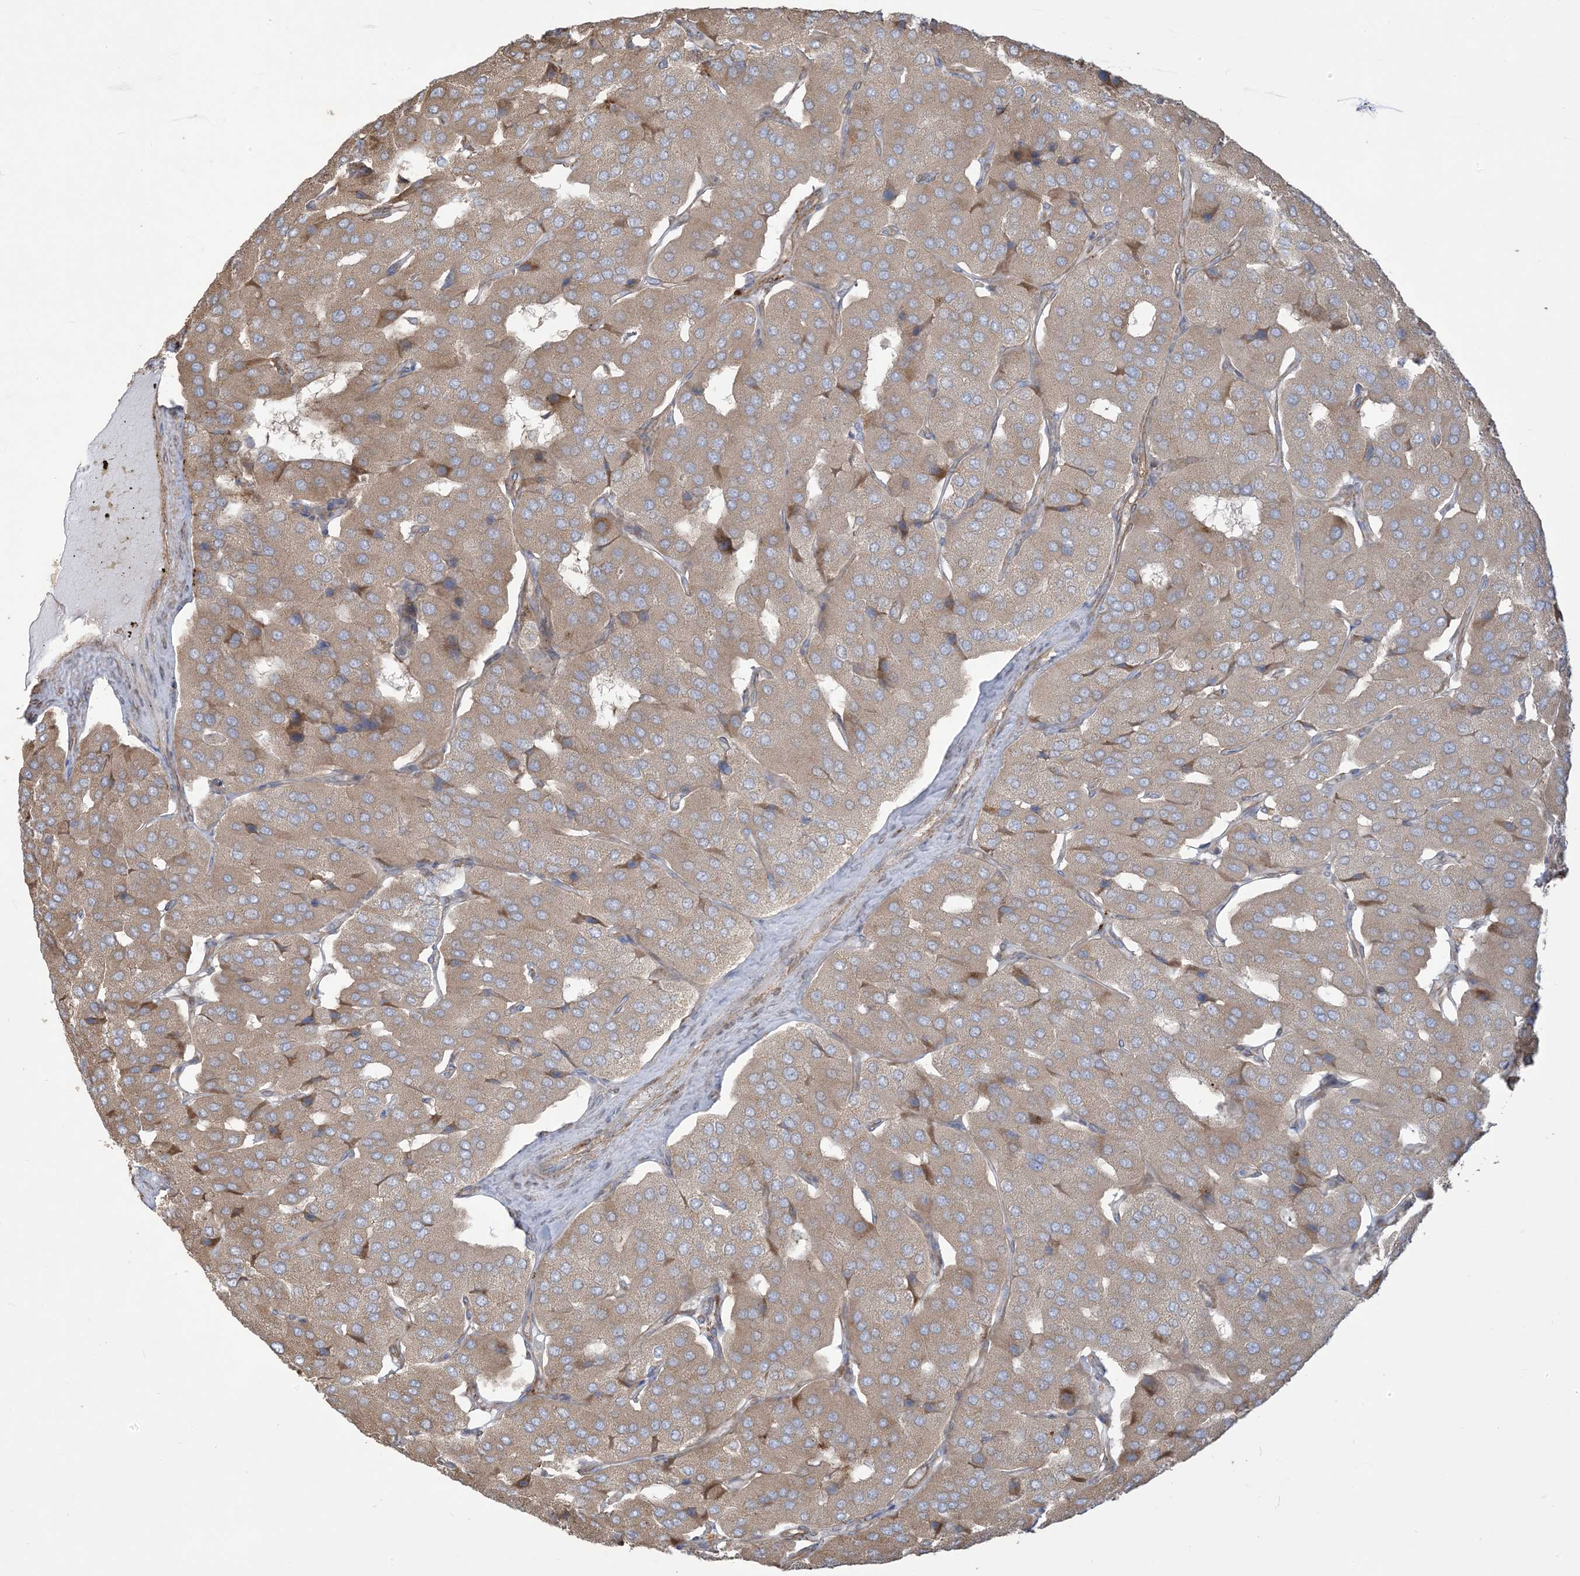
{"staining": {"intensity": "weak", "quantity": ">75%", "location": "cytoplasmic/membranous"}, "tissue": "parathyroid gland", "cell_type": "Glandular cells", "image_type": "normal", "snomed": [{"axis": "morphology", "description": "Normal tissue, NOS"}, {"axis": "morphology", "description": "Adenoma, NOS"}, {"axis": "topography", "description": "Parathyroid gland"}], "caption": "Protein staining of unremarkable parathyroid gland shows weak cytoplasmic/membranous expression in approximately >75% of glandular cells.", "gene": "KLHL18", "patient": {"sex": "female", "age": 86}}